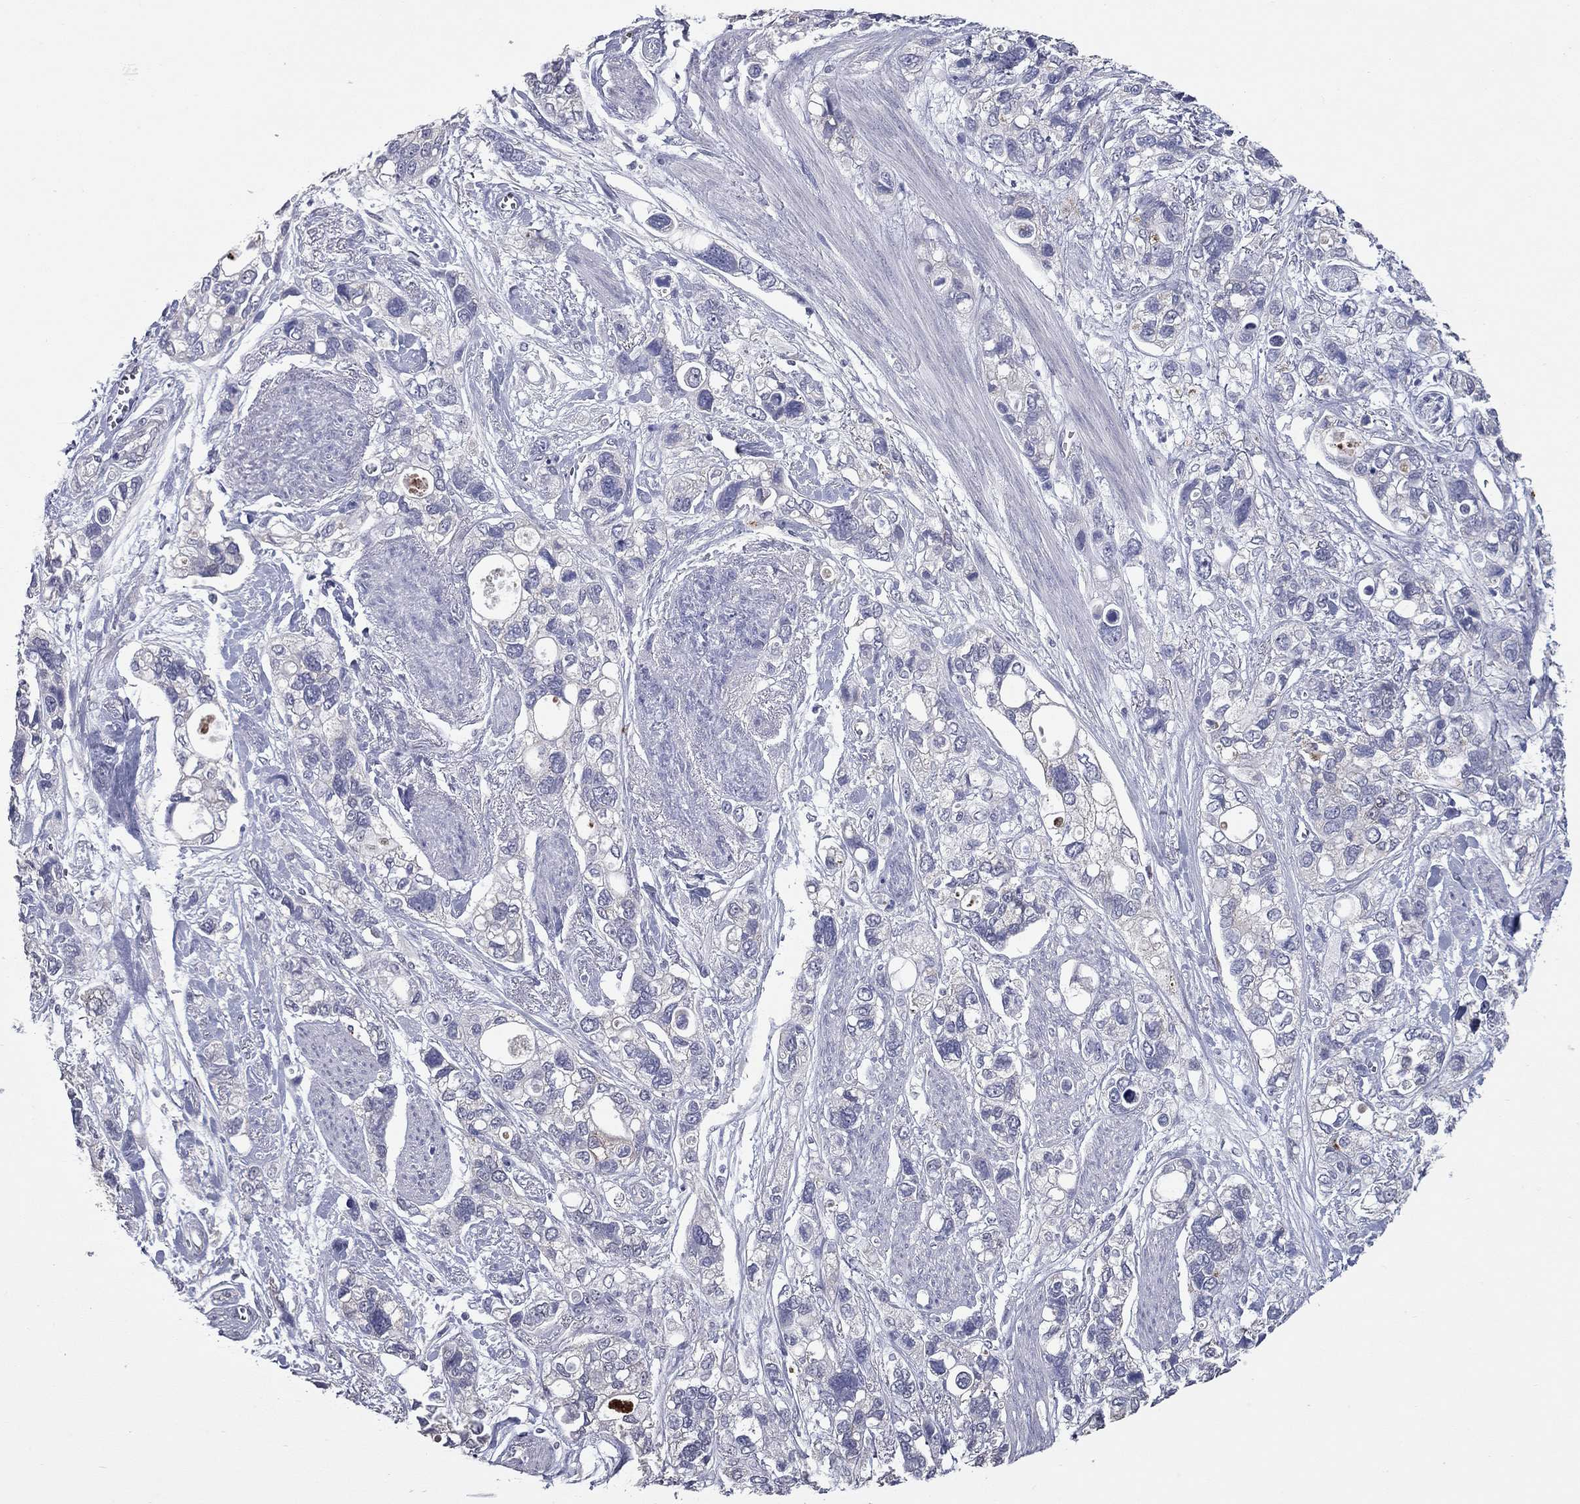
{"staining": {"intensity": "negative", "quantity": "none", "location": "none"}, "tissue": "stomach cancer", "cell_type": "Tumor cells", "image_type": "cancer", "snomed": [{"axis": "morphology", "description": "Adenocarcinoma, NOS"}, {"axis": "topography", "description": "Stomach, upper"}], "caption": "There is no significant positivity in tumor cells of adenocarcinoma (stomach).", "gene": "SHOC2", "patient": {"sex": "female", "age": 81}}